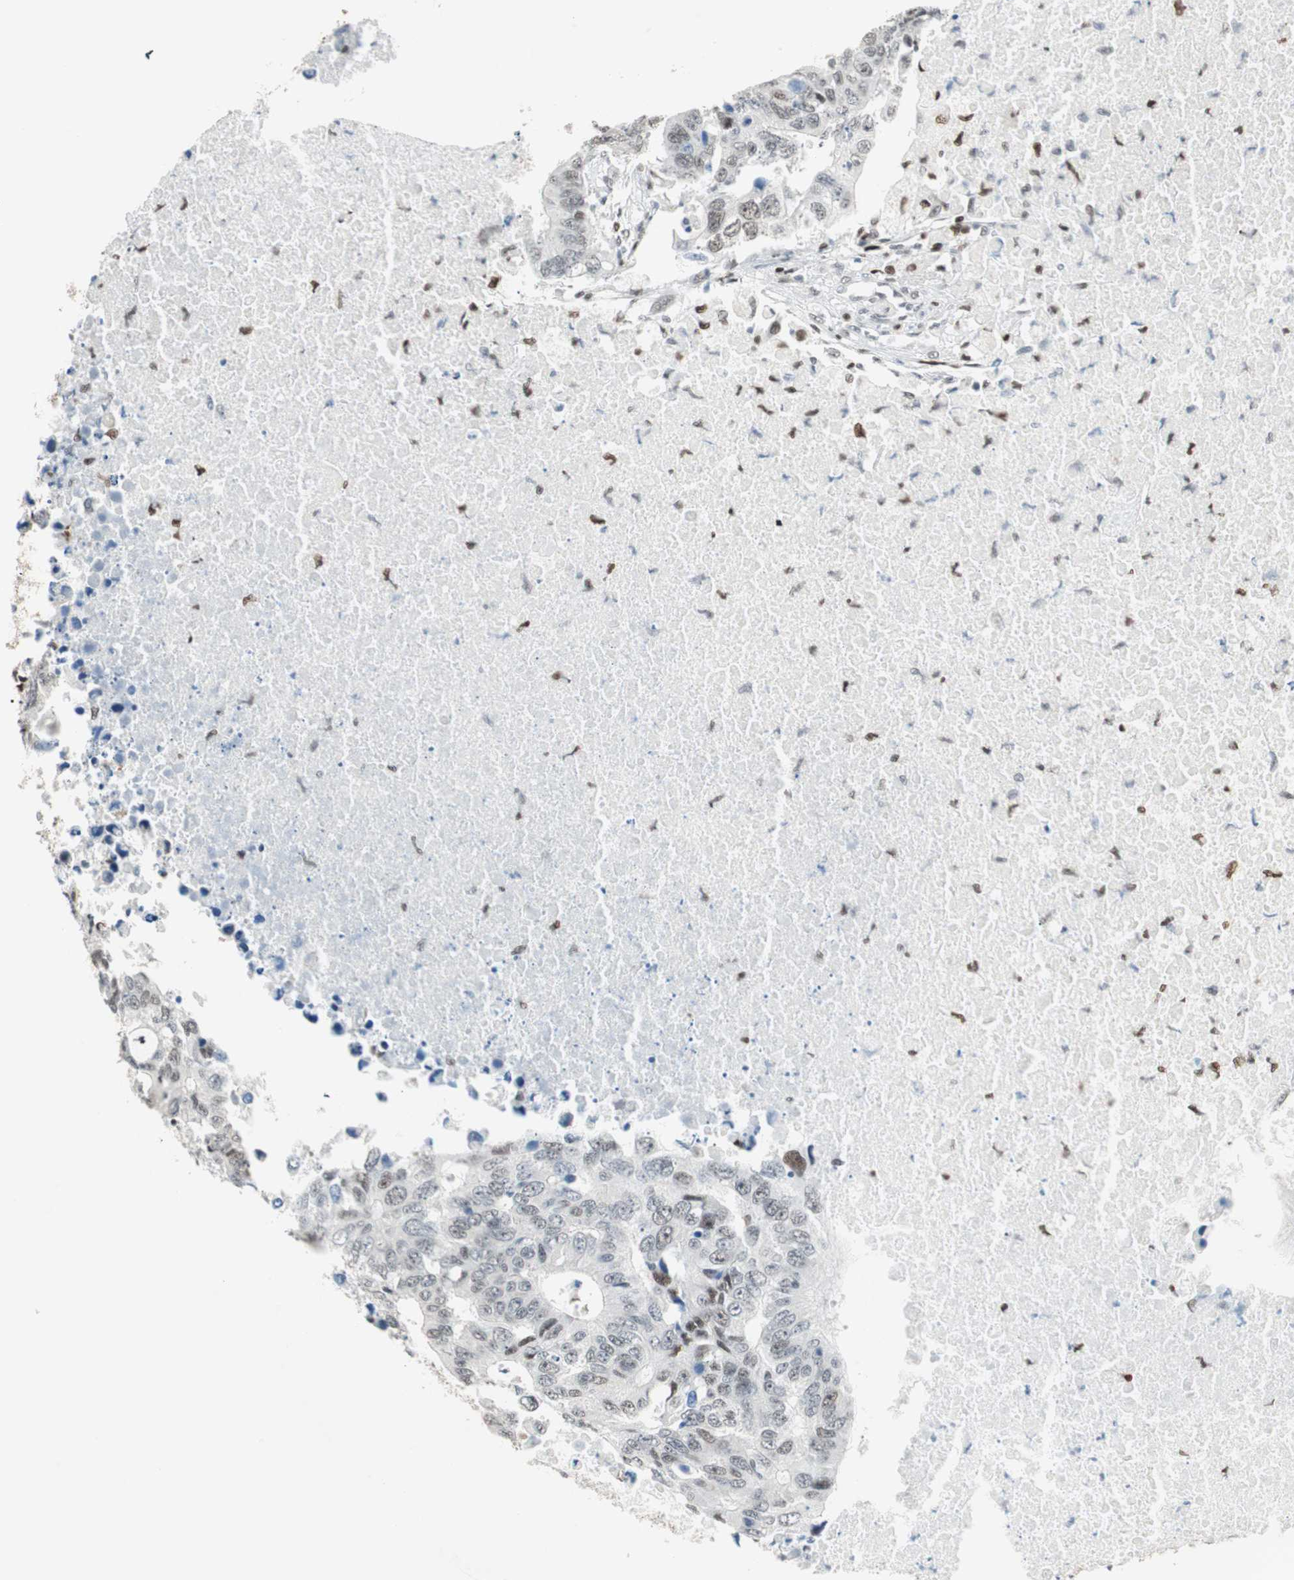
{"staining": {"intensity": "weak", "quantity": "25%-75%", "location": "nuclear"}, "tissue": "colorectal cancer", "cell_type": "Tumor cells", "image_type": "cancer", "snomed": [{"axis": "morphology", "description": "Adenocarcinoma, NOS"}, {"axis": "topography", "description": "Colon"}], "caption": "The image exhibits a brown stain indicating the presence of a protein in the nuclear of tumor cells in colorectal adenocarcinoma. (Stains: DAB in brown, nuclei in blue, Microscopy: brightfield microscopy at high magnification).", "gene": "ZBTB17", "patient": {"sex": "male", "age": 71}}